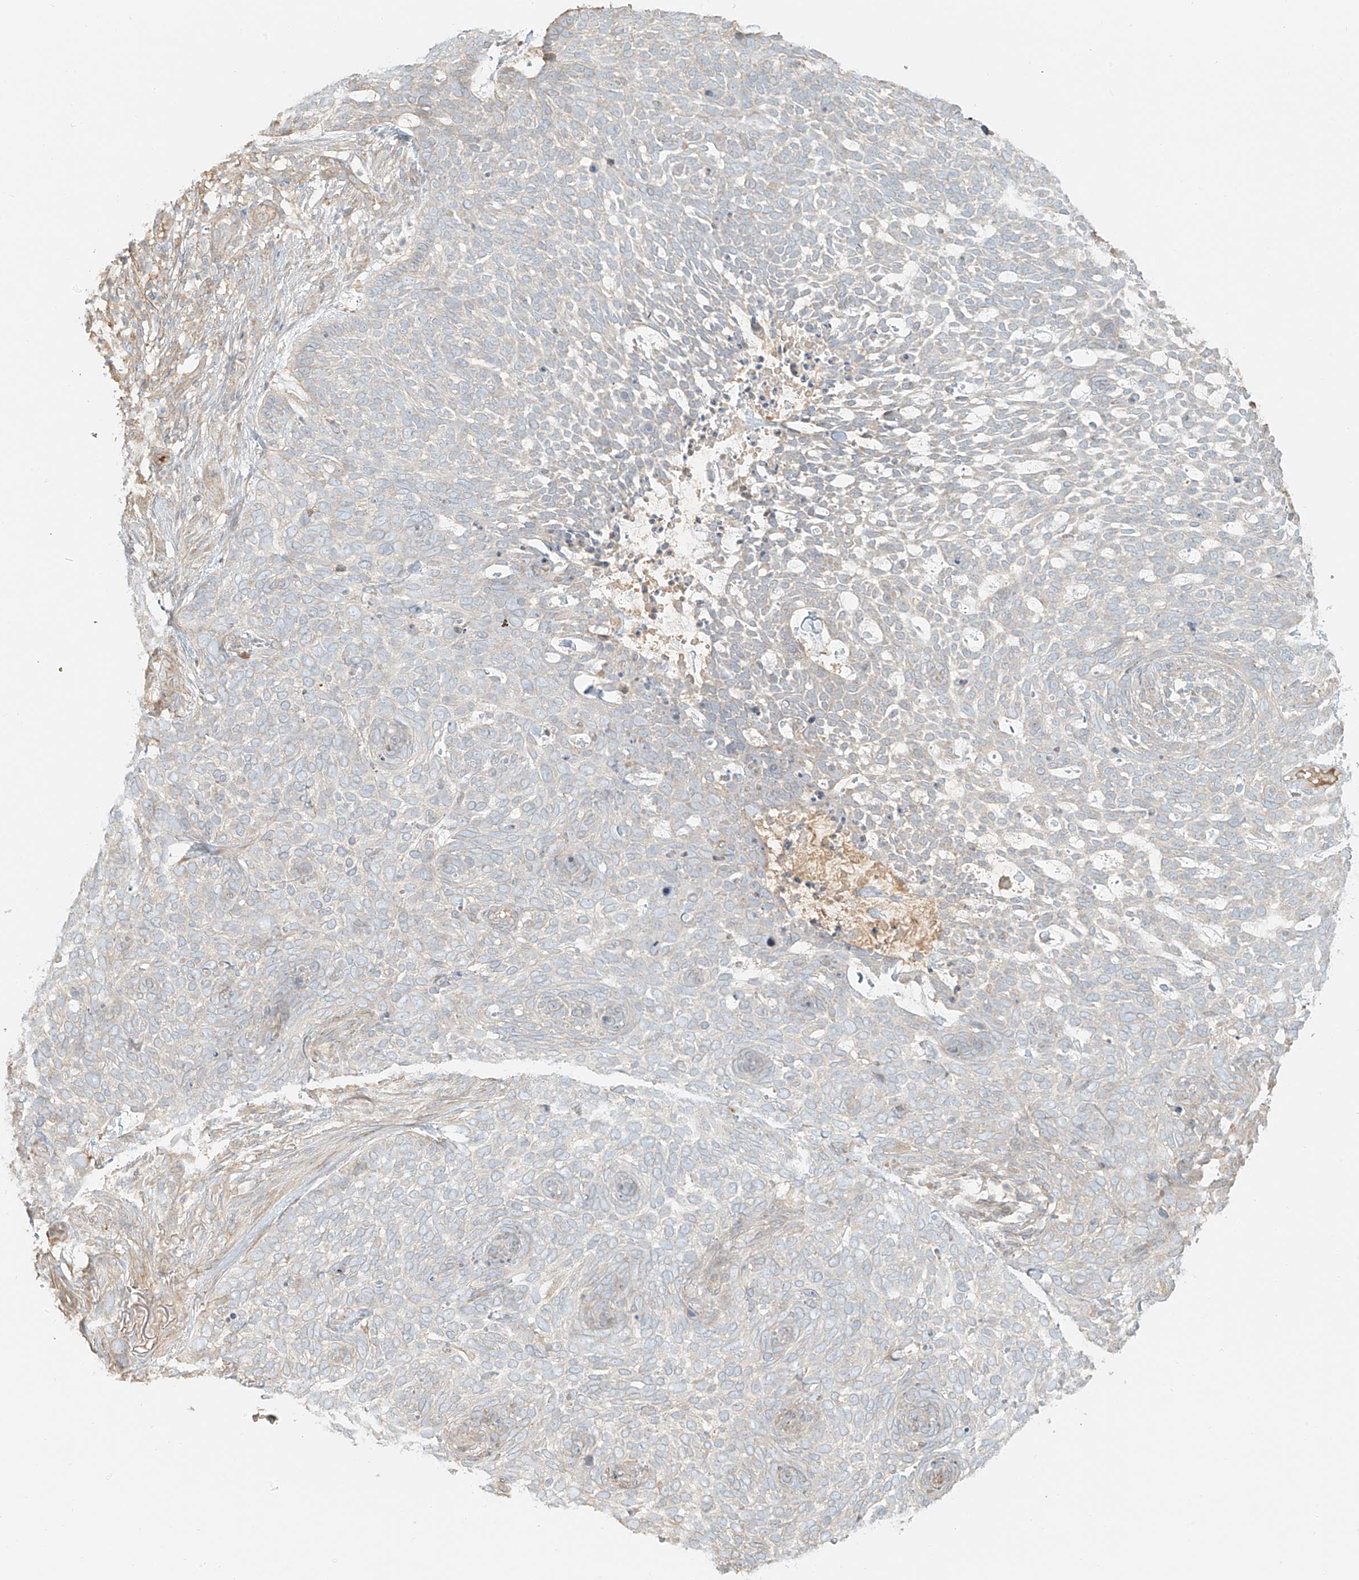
{"staining": {"intensity": "negative", "quantity": "none", "location": "none"}, "tissue": "skin cancer", "cell_type": "Tumor cells", "image_type": "cancer", "snomed": [{"axis": "morphology", "description": "Basal cell carcinoma"}, {"axis": "topography", "description": "Skin"}], "caption": "Protein analysis of skin cancer (basal cell carcinoma) displays no significant positivity in tumor cells. The staining was performed using DAB to visualize the protein expression in brown, while the nuclei were stained in blue with hematoxylin (Magnification: 20x).", "gene": "UPK1B", "patient": {"sex": "female", "age": 64}}